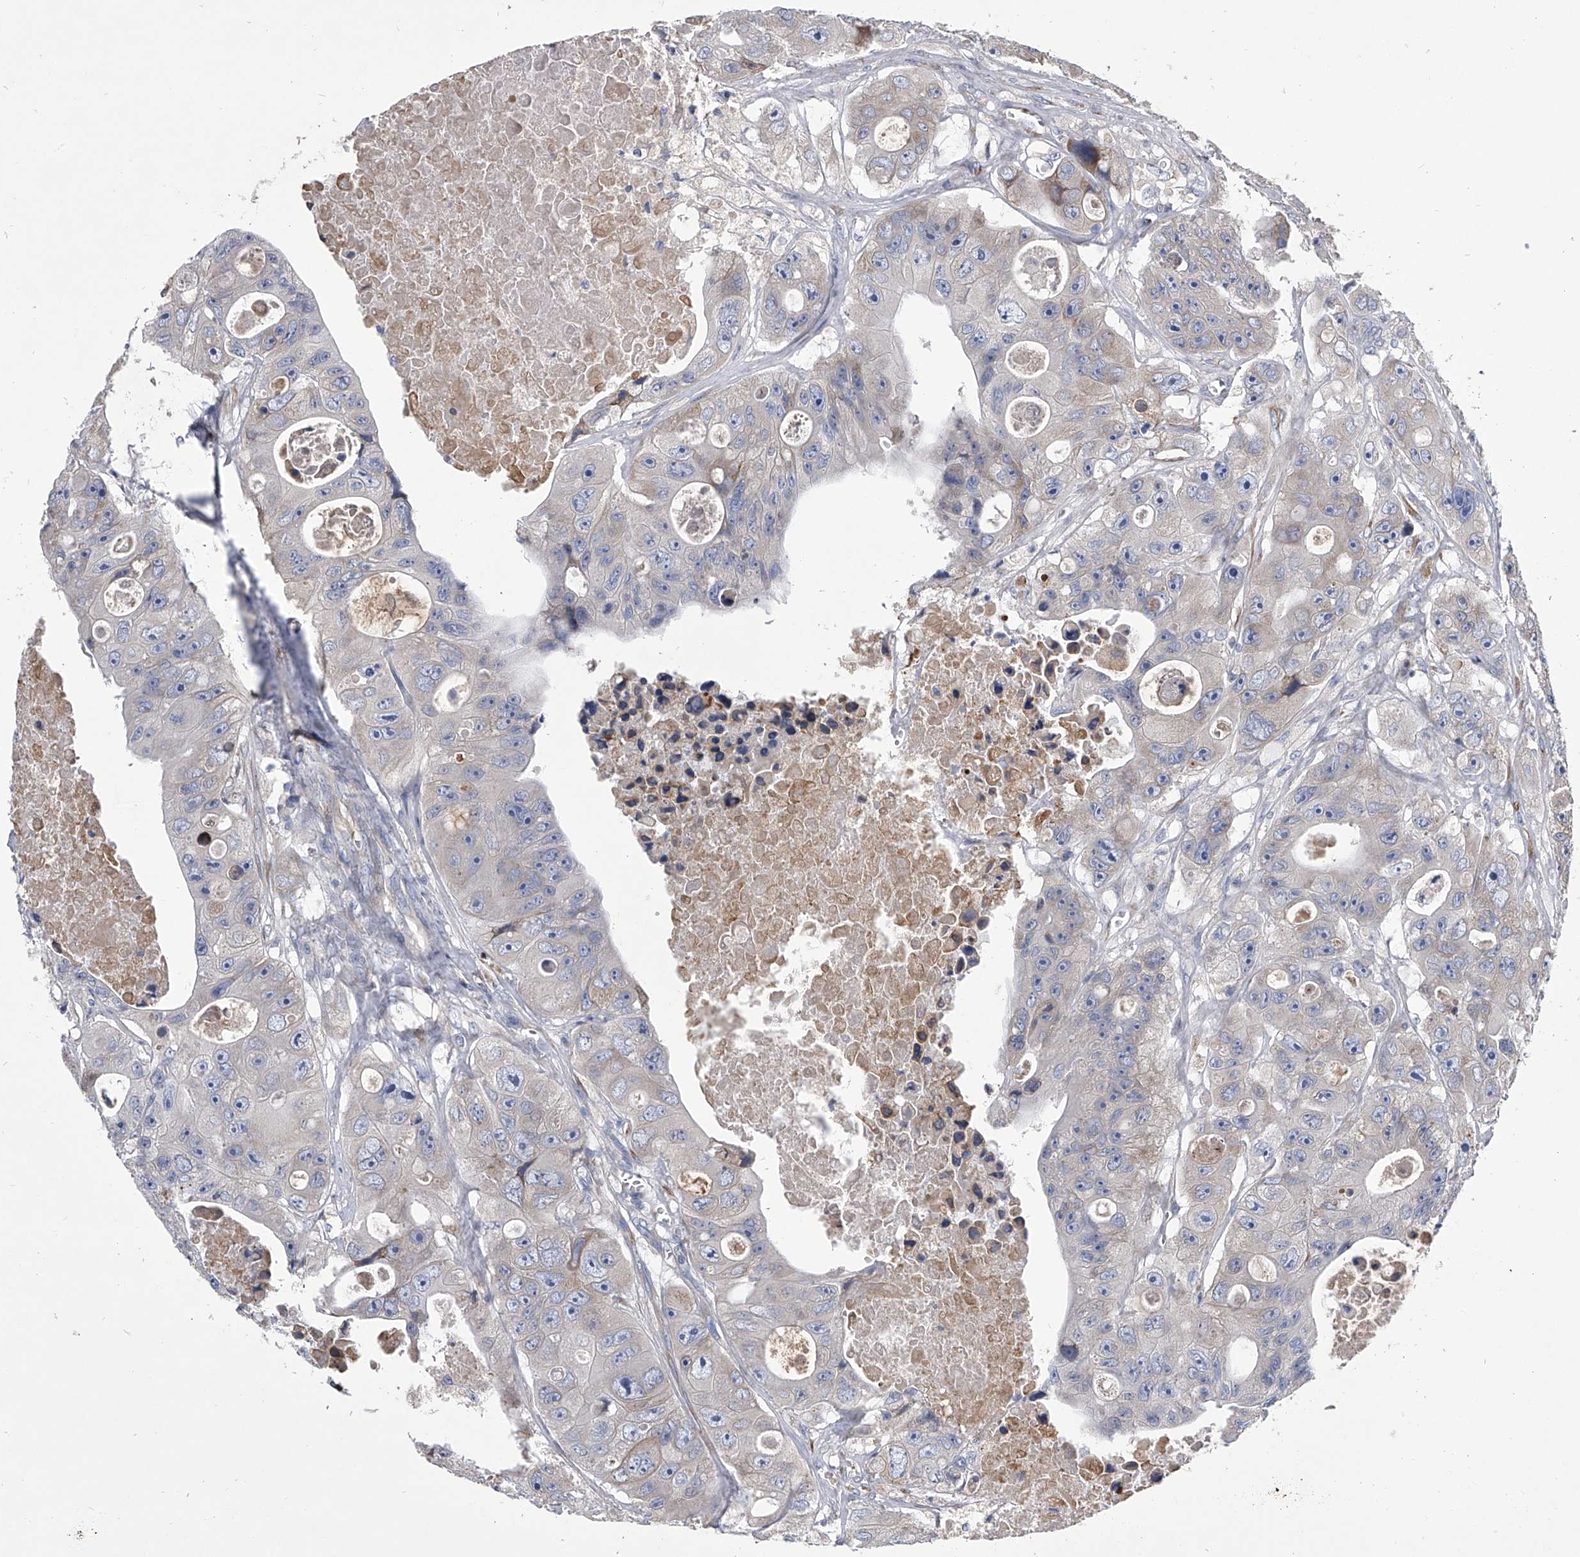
{"staining": {"intensity": "negative", "quantity": "none", "location": "none"}, "tissue": "colorectal cancer", "cell_type": "Tumor cells", "image_type": "cancer", "snomed": [{"axis": "morphology", "description": "Adenocarcinoma, NOS"}, {"axis": "topography", "description": "Colon"}], "caption": "This is an immunohistochemistry photomicrograph of human adenocarcinoma (colorectal). There is no positivity in tumor cells.", "gene": "CCR4", "patient": {"sex": "female", "age": 46}}